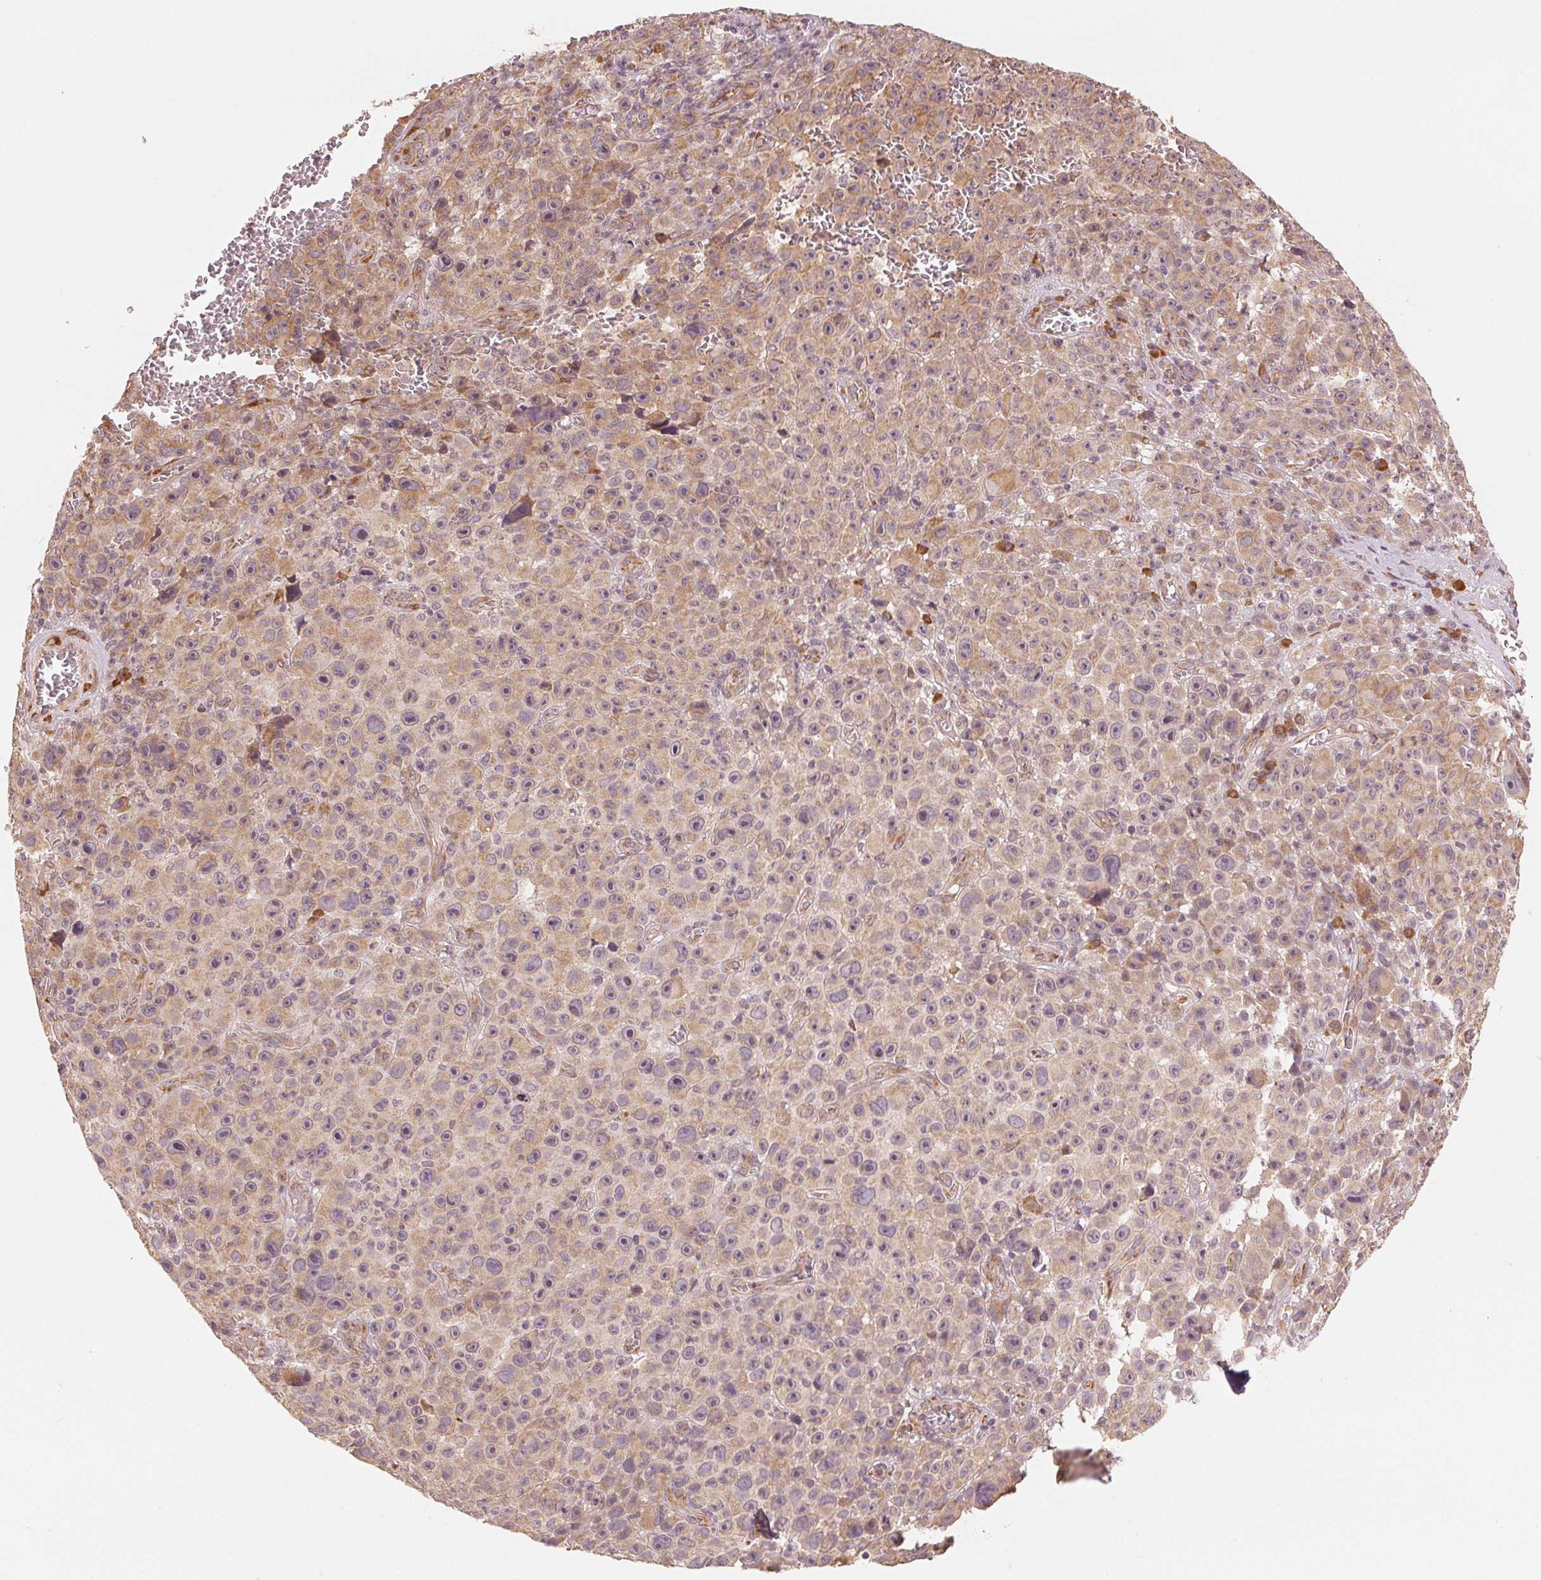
{"staining": {"intensity": "weak", "quantity": ">75%", "location": "cytoplasmic/membranous"}, "tissue": "melanoma", "cell_type": "Tumor cells", "image_type": "cancer", "snomed": [{"axis": "morphology", "description": "Malignant melanoma, NOS"}, {"axis": "topography", "description": "Skin"}], "caption": "Immunohistochemistry (IHC) (DAB (3,3'-diaminobenzidine)) staining of human melanoma displays weak cytoplasmic/membranous protein positivity in approximately >75% of tumor cells.", "gene": "SLC20A1", "patient": {"sex": "female", "age": 82}}